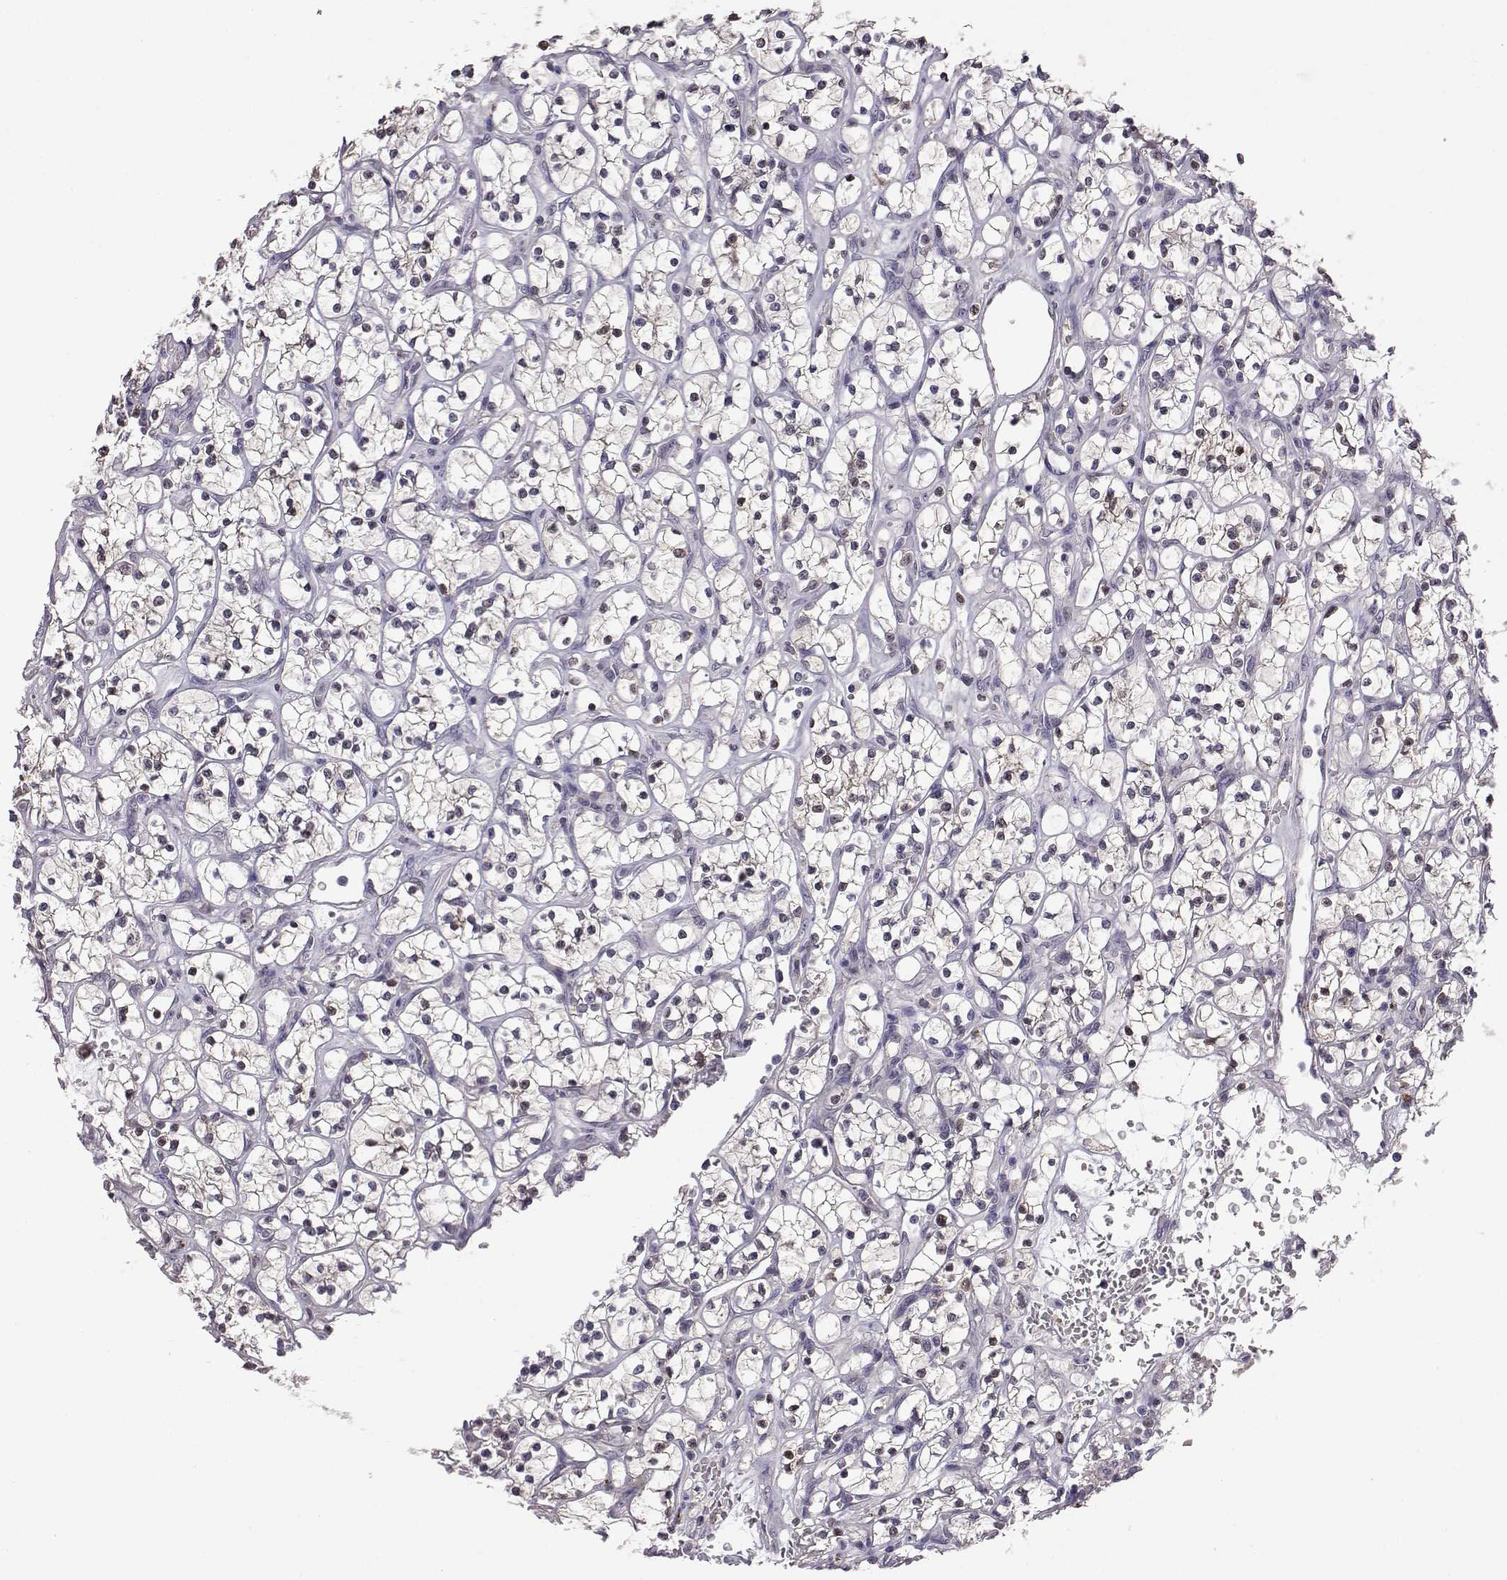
{"staining": {"intensity": "moderate", "quantity": "<25%", "location": "cytoplasmic/membranous,nuclear"}, "tissue": "renal cancer", "cell_type": "Tumor cells", "image_type": "cancer", "snomed": [{"axis": "morphology", "description": "Adenocarcinoma, NOS"}, {"axis": "topography", "description": "Kidney"}], "caption": "A high-resolution micrograph shows IHC staining of renal cancer, which demonstrates moderate cytoplasmic/membranous and nuclear expression in approximately <25% of tumor cells.", "gene": "AKR1B1", "patient": {"sex": "female", "age": 64}}